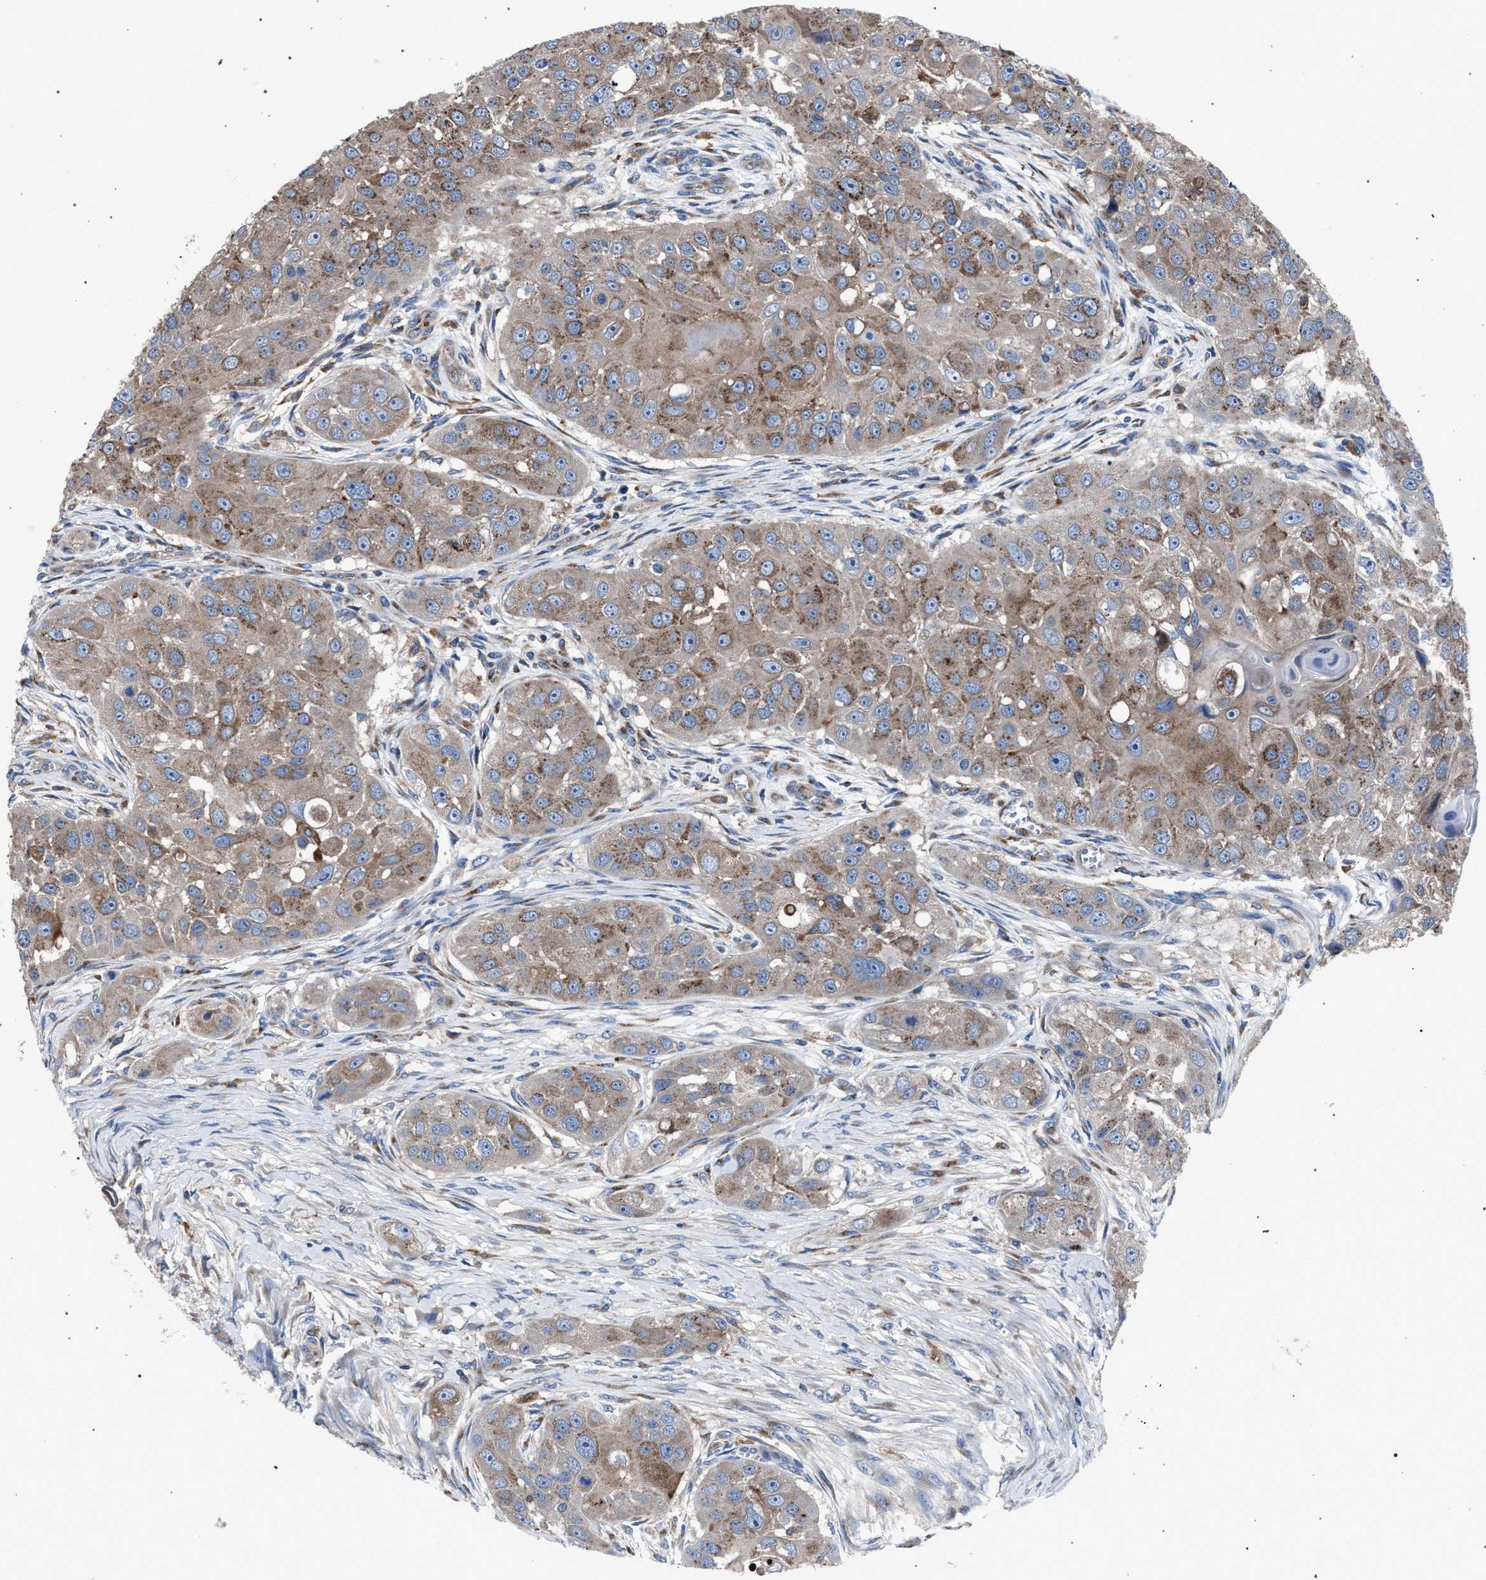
{"staining": {"intensity": "moderate", "quantity": "25%-75%", "location": "cytoplasmic/membranous"}, "tissue": "head and neck cancer", "cell_type": "Tumor cells", "image_type": "cancer", "snomed": [{"axis": "morphology", "description": "Normal tissue, NOS"}, {"axis": "morphology", "description": "Squamous cell carcinoma, NOS"}, {"axis": "topography", "description": "Skeletal muscle"}, {"axis": "topography", "description": "Head-Neck"}], "caption": "Tumor cells exhibit moderate cytoplasmic/membranous staining in about 25%-75% of cells in head and neck cancer (squamous cell carcinoma).", "gene": "ATP6V0A1", "patient": {"sex": "male", "age": 51}}